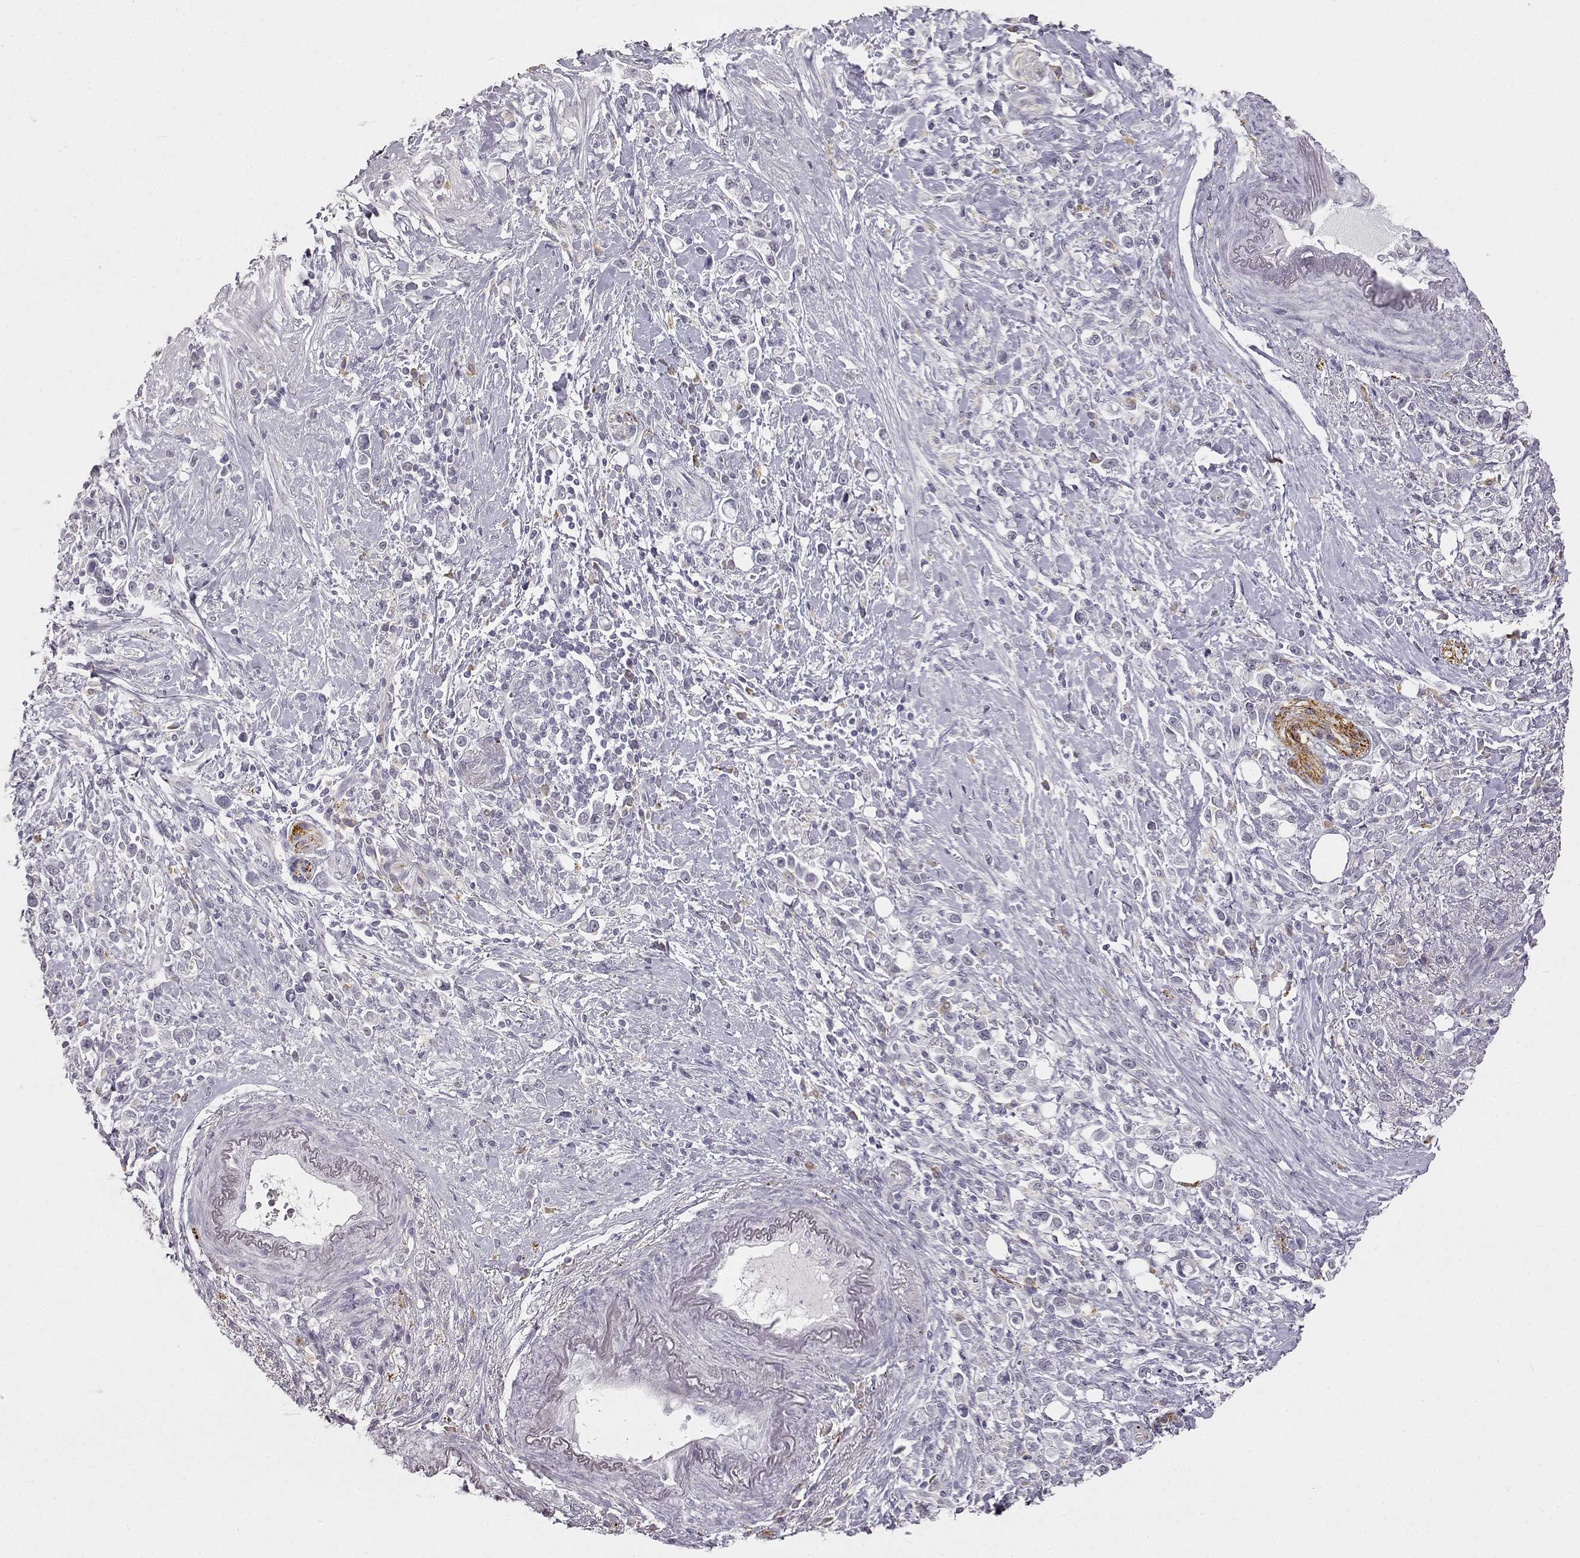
{"staining": {"intensity": "negative", "quantity": "none", "location": "none"}, "tissue": "stomach cancer", "cell_type": "Tumor cells", "image_type": "cancer", "snomed": [{"axis": "morphology", "description": "Adenocarcinoma, NOS"}, {"axis": "topography", "description": "Stomach"}], "caption": "An immunohistochemistry histopathology image of stomach adenocarcinoma is shown. There is no staining in tumor cells of stomach adenocarcinoma. (DAB immunohistochemistry (IHC) visualized using brightfield microscopy, high magnification).", "gene": "VGF", "patient": {"sex": "male", "age": 63}}